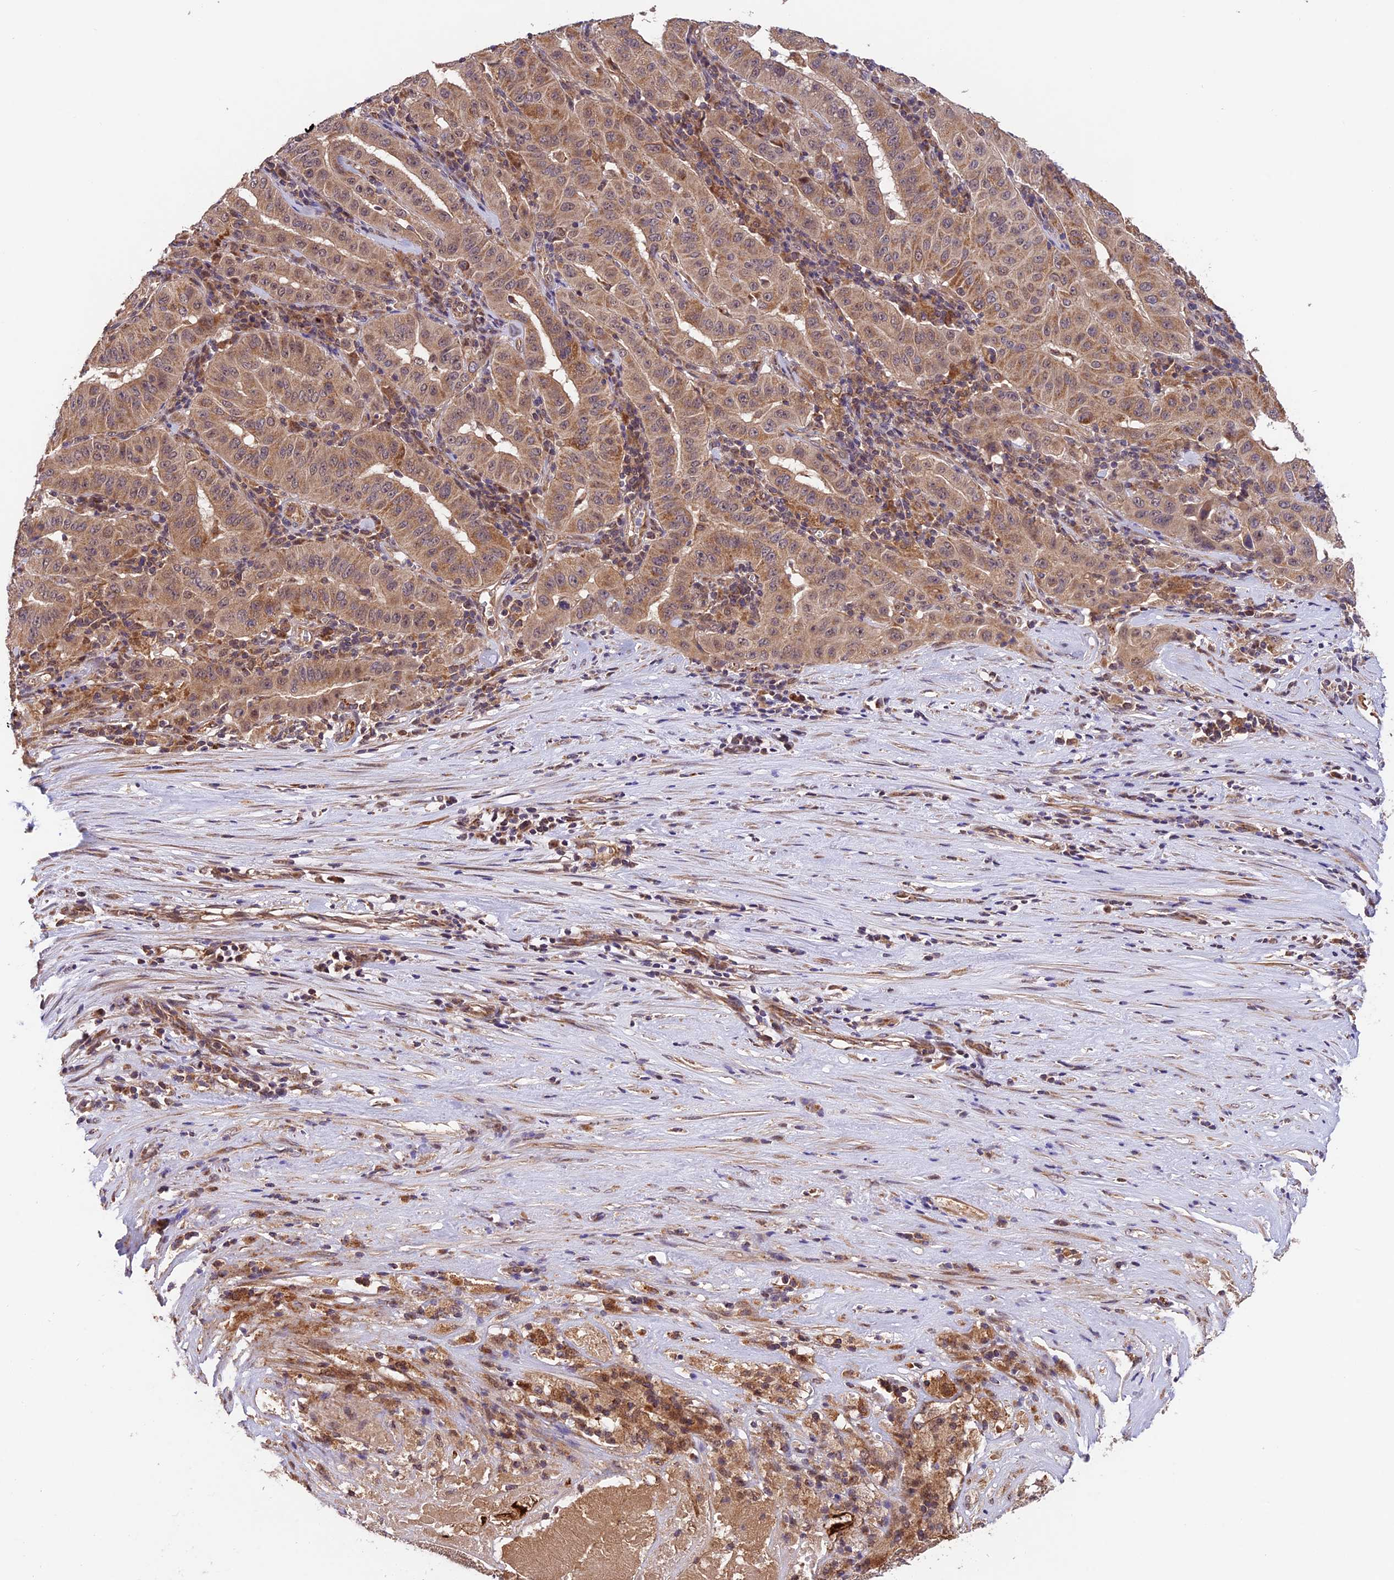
{"staining": {"intensity": "moderate", "quantity": "25%-75%", "location": "cytoplasmic/membranous"}, "tissue": "pancreatic cancer", "cell_type": "Tumor cells", "image_type": "cancer", "snomed": [{"axis": "morphology", "description": "Adenocarcinoma, NOS"}, {"axis": "topography", "description": "Pancreas"}], "caption": "Pancreatic cancer stained with DAB immunohistochemistry (IHC) displays medium levels of moderate cytoplasmic/membranous expression in approximately 25%-75% of tumor cells.", "gene": "MNS1", "patient": {"sex": "male", "age": 63}}